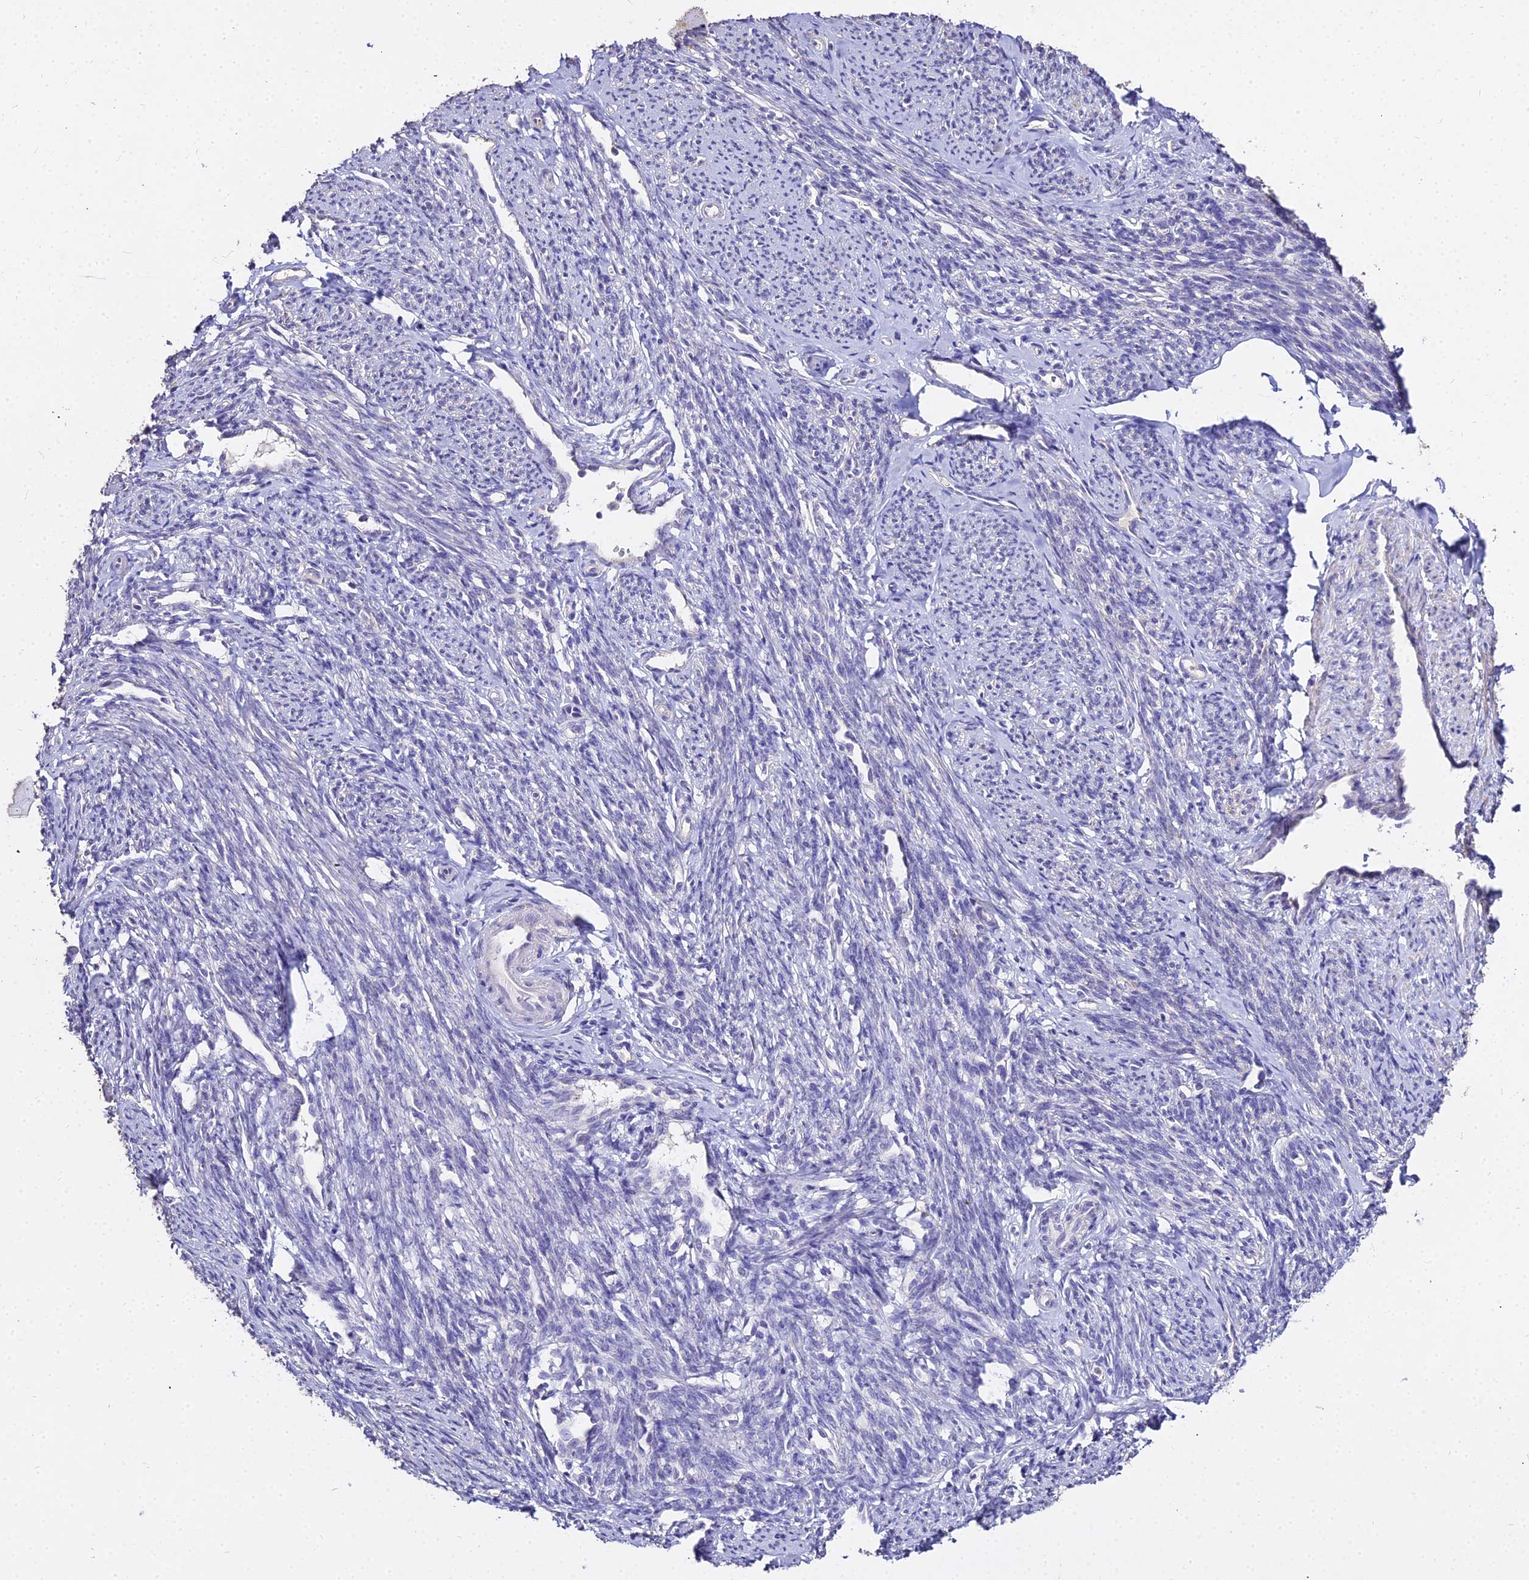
{"staining": {"intensity": "weak", "quantity": "<25%", "location": "cytoplasmic/membranous"}, "tissue": "smooth muscle", "cell_type": "Smooth muscle cells", "image_type": "normal", "snomed": [{"axis": "morphology", "description": "Normal tissue, NOS"}, {"axis": "topography", "description": "Smooth muscle"}, {"axis": "topography", "description": "Uterus"}], "caption": "This is a image of immunohistochemistry staining of unremarkable smooth muscle, which shows no staining in smooth muscle cells. Brightfield microscopy of immunohistochemistry stained with DAB (3,3'-diaminobenzidine) (brown) and hematoxylin (blue), captured at high magnification.", "gene": "GLYAT", "patient": {"sex": "female", "age": 59}}